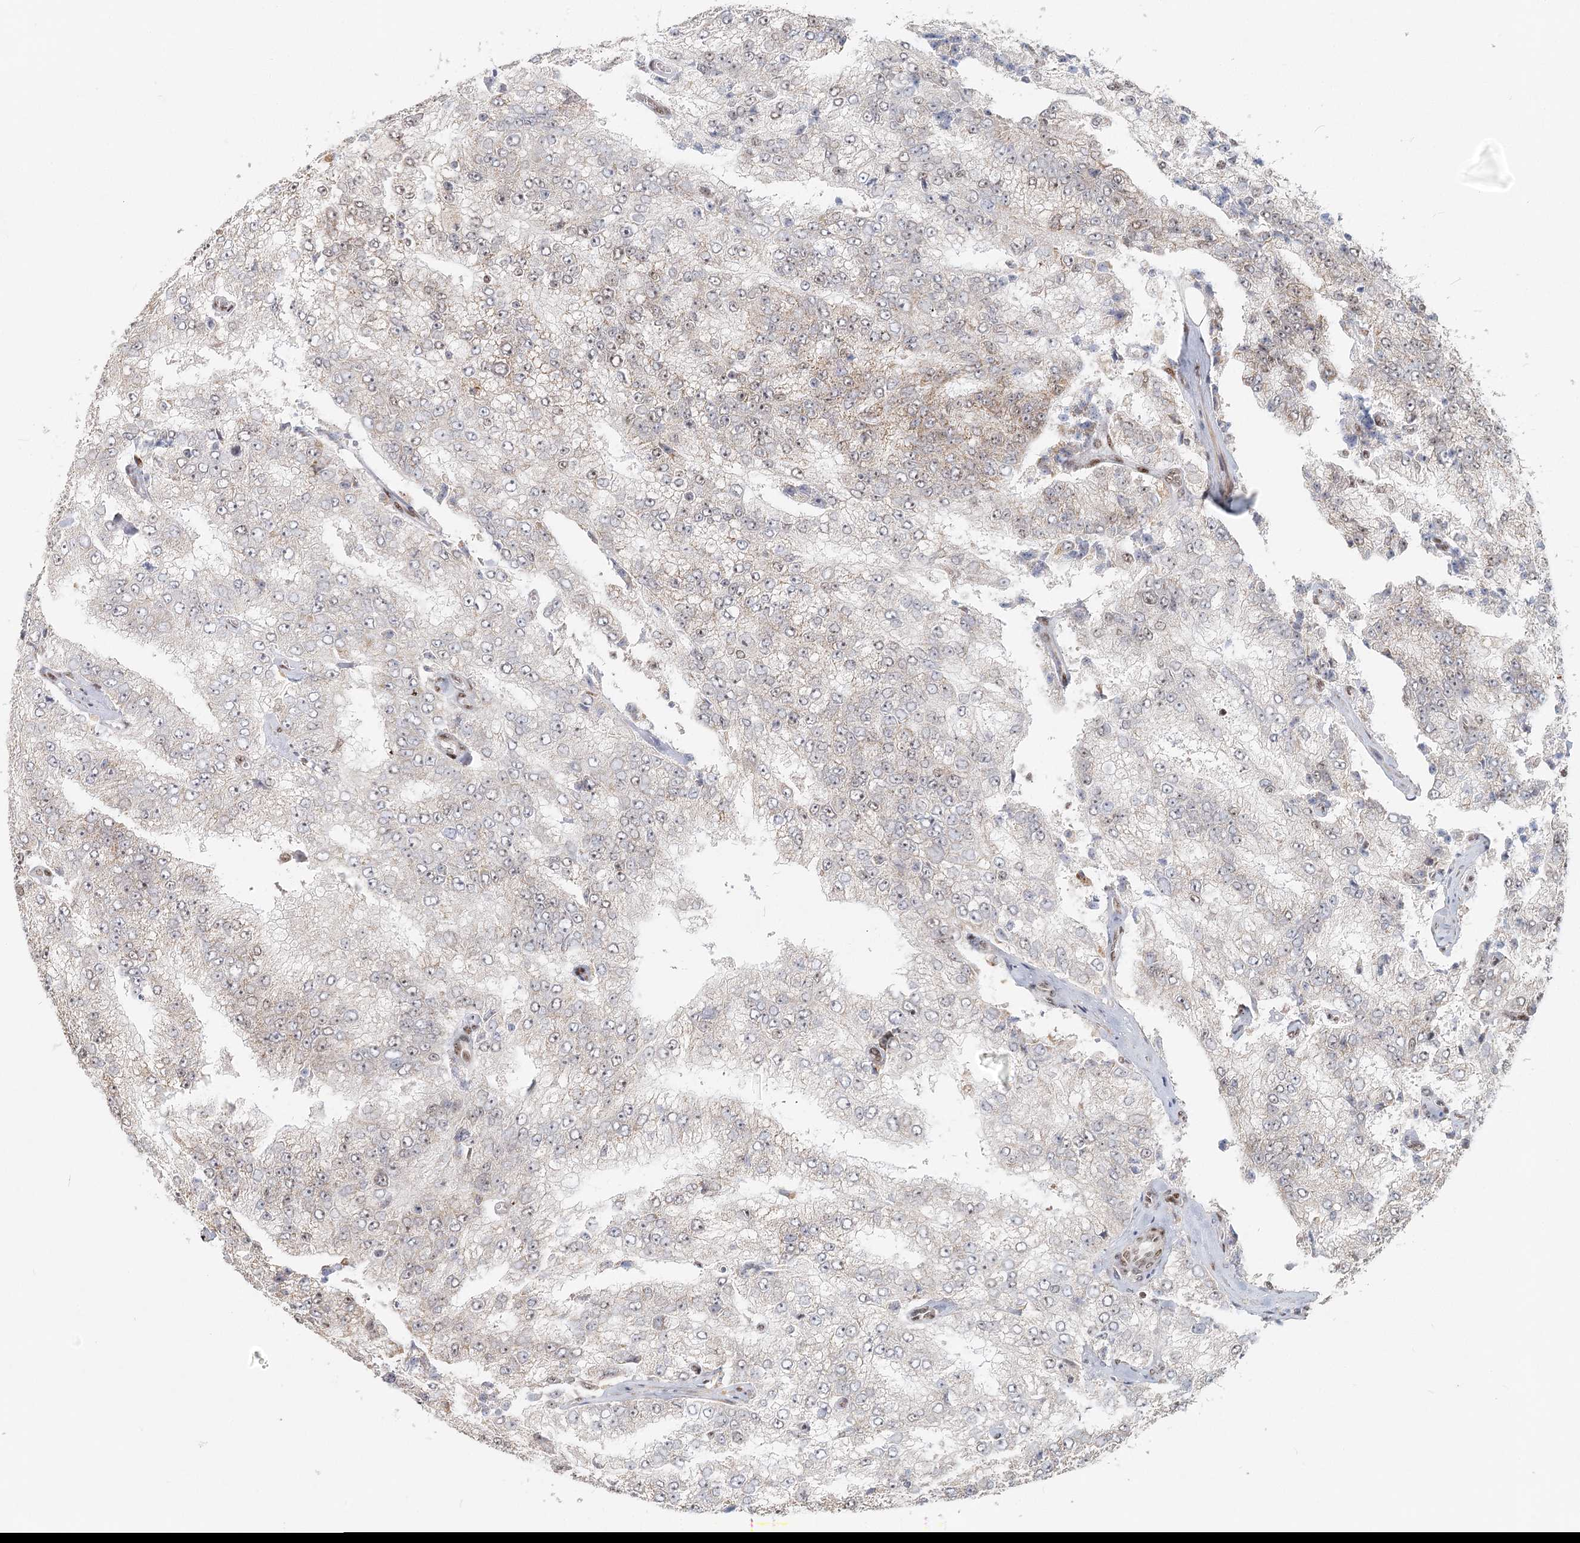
{"staining": {"intensity": "weak", "quantity": "<25%", "location": "cytoplasmic/membranous,nuclear"}, "tissue": "prostate cancer", "cell_type": "Tumor cells", "image_type": "cancer", "snomed": [{"axis": "morphology", "description": "Adenocarcinoma, High grade"}, {"axis": "topography", "description": "Prostate"}], "caption": "IHC photomicrograph of human adenocarcinoma (high-grade) (prostate) stained for a protein (brown), which demonstrates no positivity in tumor cells.", "gene": "BNIP5", "patient": {"sex": "male", "age": 58}}